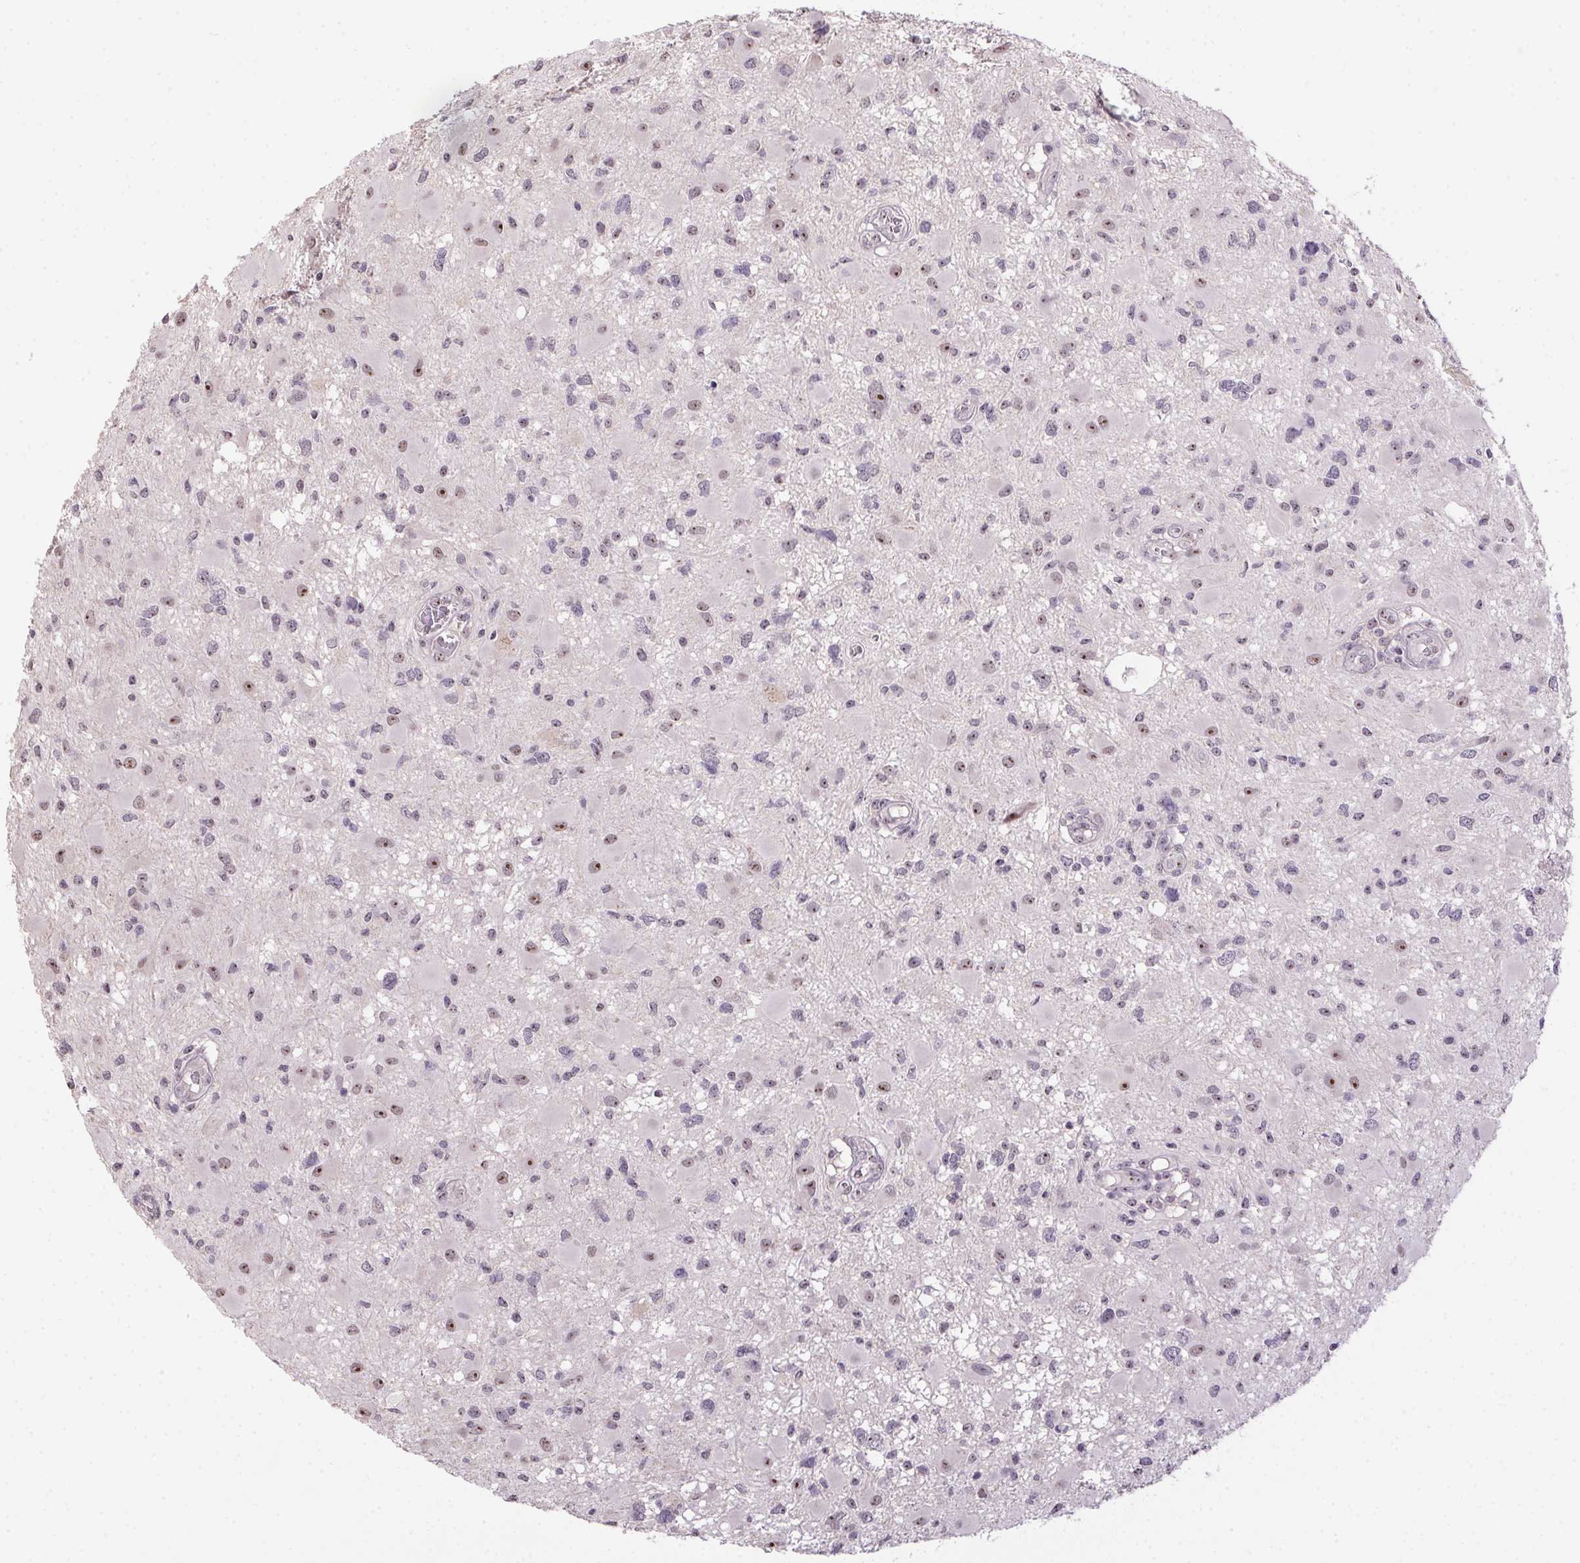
{"staining": {"intensity": "weak", "quantity": "25%-75%", "location": "nuclear"}, "tissue": "glioma", "cell_type": "Tumor cells", "image_type": "cancer", "snomed": [{"axis": "morphology", "description": "Glioma, malignant, High grade"}, {"axis": "topography", "description": "Brain"}], "caption": "Human malignant glioma (high-grade) stained for a protein (brown) reveals weak nuclear positive staining in about 25%-75% of tumor cells.", "gene": "BATF2", "patient": {"sex": "male", "age": 54}}